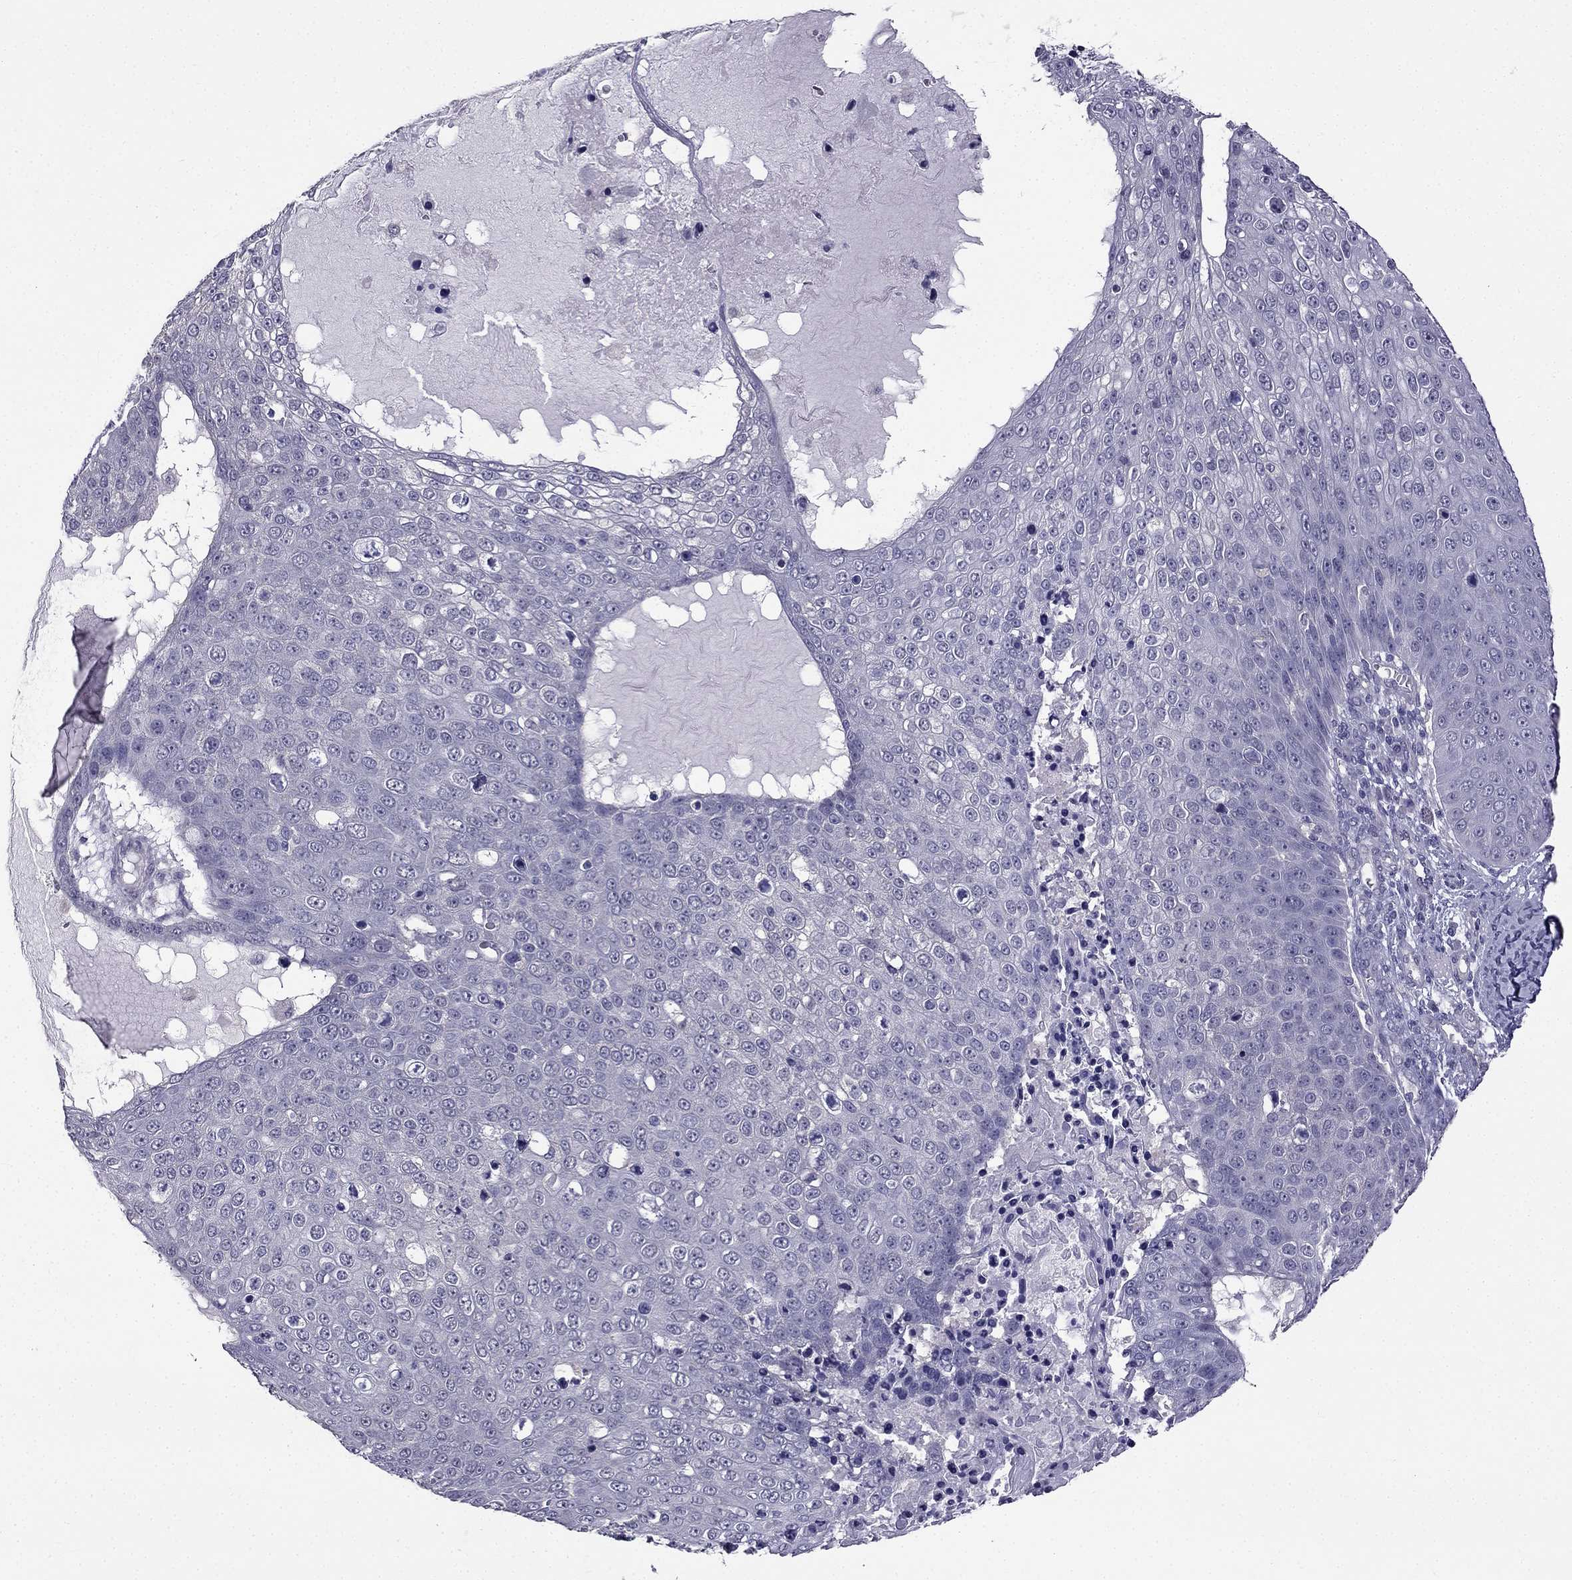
{"staining": {"intensity": "negative", "quantity": "none", "location": "none"}, "tissue": "skin cancer", "cell_type": "Tumor cells", "image_type": "cancer", "snomed": [{"axis": "morphology", "description": "Squamous cell carcinoma, NOS"}, {"axis": "topography", "description": "Skin"}], "caption": "The photomicrograph exhibits no significant positivity in tumor cells of skin squamous cell carcinoma.", "gene": "HSFX1", "patient": {"sex": "male", "age": 71}}